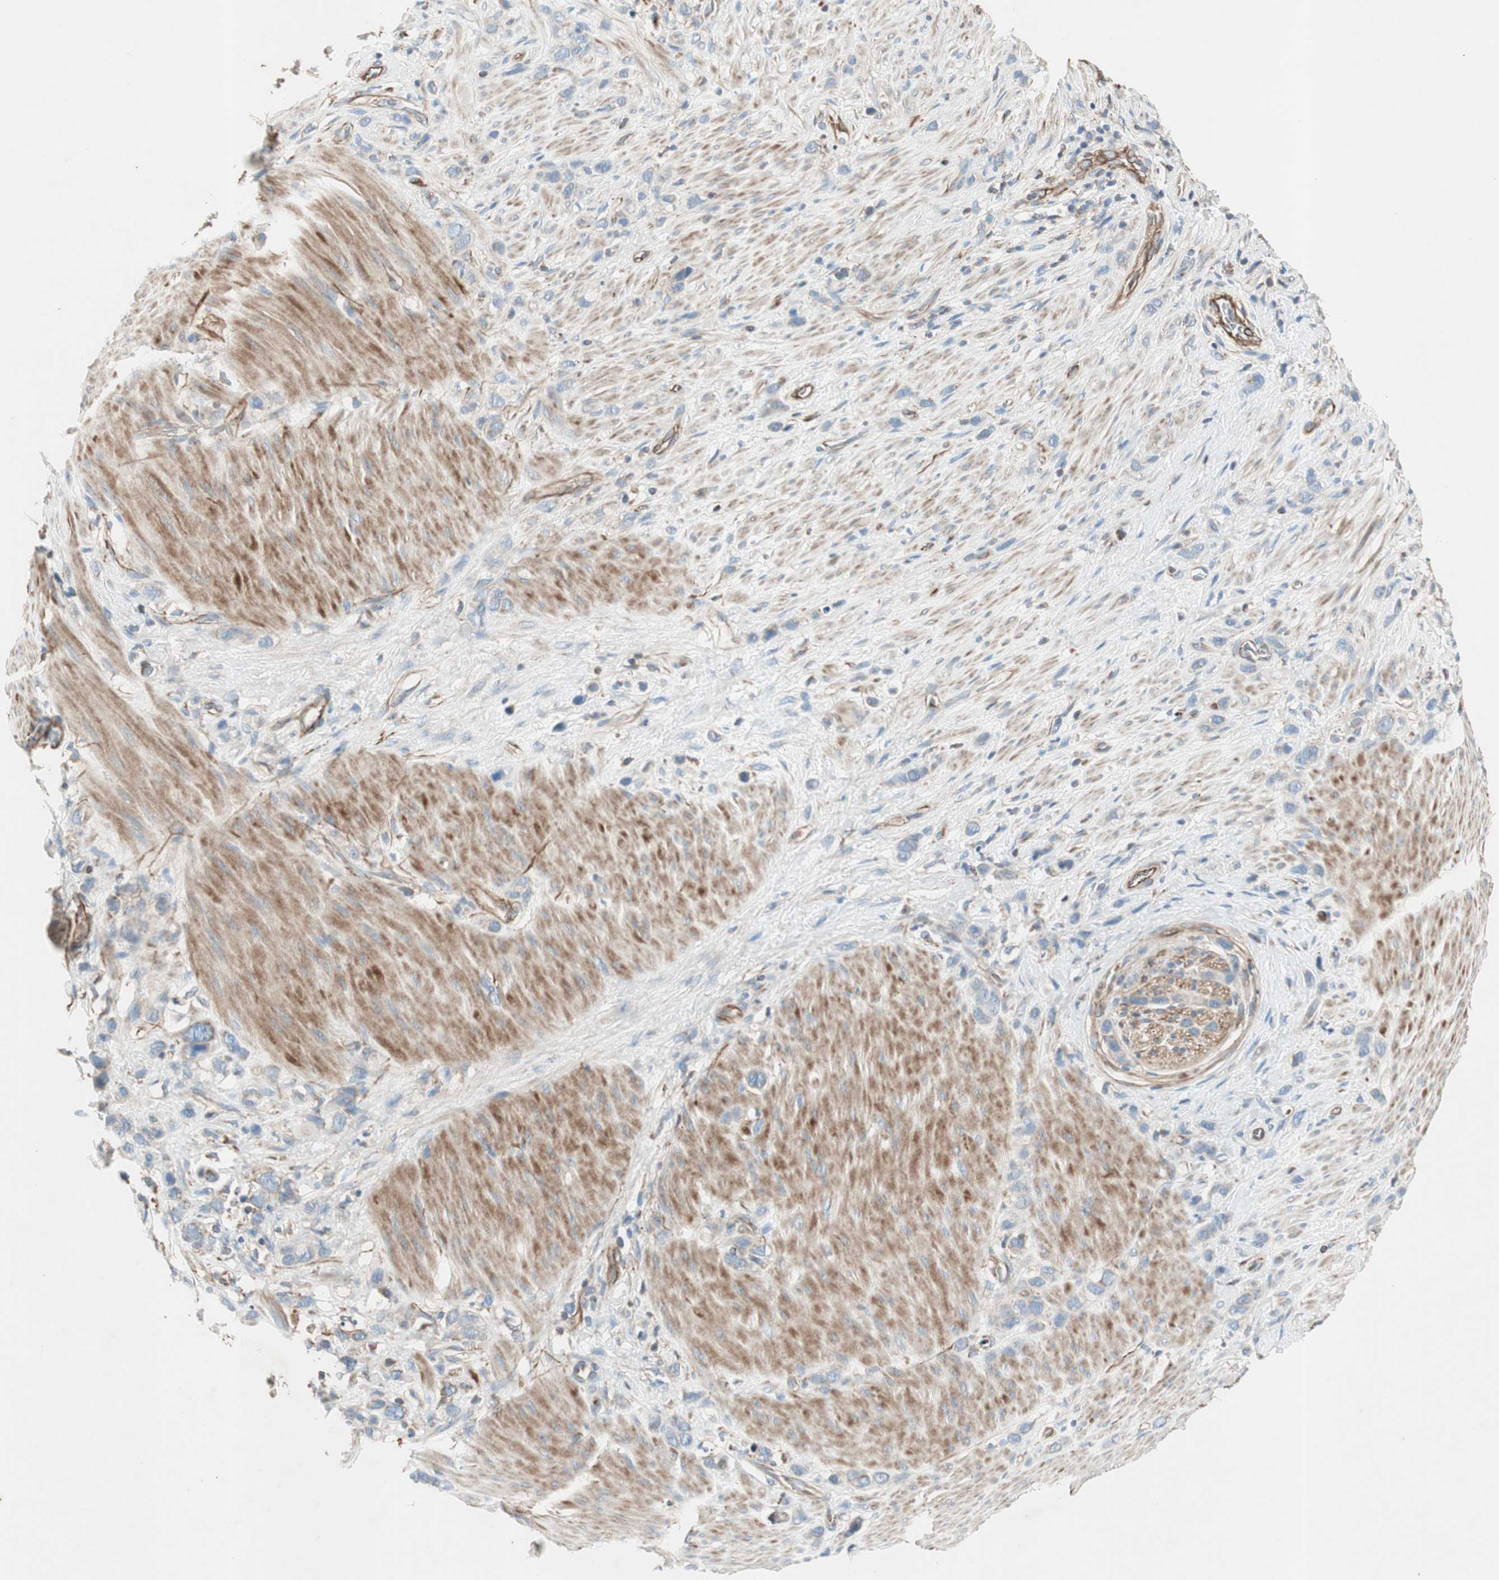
{"staining": {"intensity": "negative", "quantity": "none", "location": "none"}, "tissue": "stomach cancer", "cell_type": "Tumor cells", "image_type": "cancer", "snomed": [{"axis": "morphology", "description": "Normal tissue, NOS"}, {"axis": "morphology", "description": "Adenocarcinoma, NOS"}, {"axis": "morphology", "description": "Adenocarcinoma, High grade"}, {"axis": "topography", "description": "Stomach, upper"}, {"axis": "topography", "description": "Stomach"}], "caption": "DAB immunohistochemical staining of human stomach cancer exhibits no significant positivity in tumor cells.", "gene": "SRCIN1", "patient": {"sex": "female", "age": 65}}